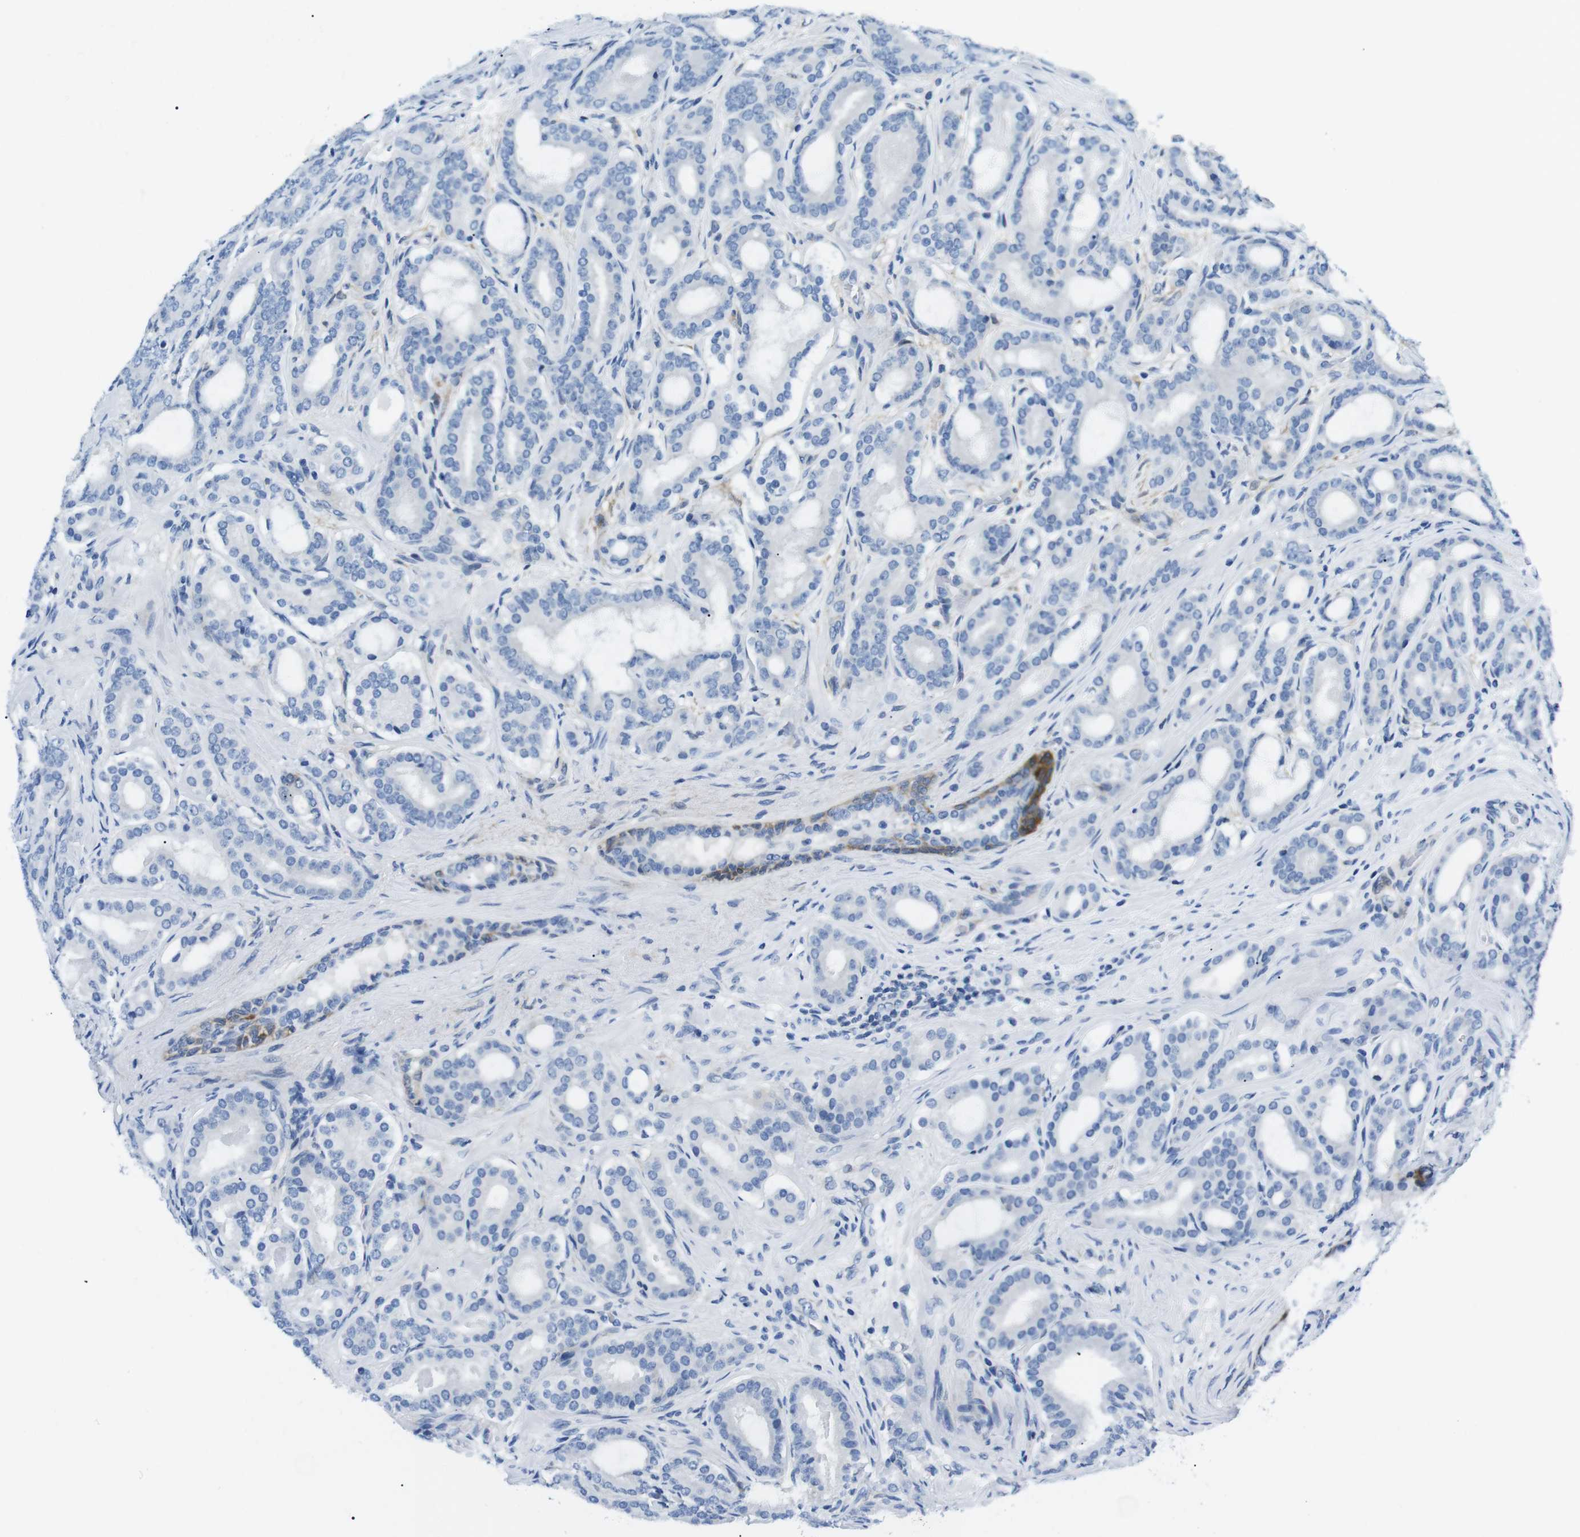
{"staining": {"intensity": "negative", "quantity": "none", "location": "none"}, "tissue": "prostate cancer", "cell_type": "Tumor cells", "image_type": "cancer", "snomed": [{"axis": "morphology", "description": "Adenocarcinoma, High grade"}, {"axis": "topography", "description": "Prostate"}], "caption": "Tumor cells are negative for protein expression in human prostate high-grade adenocarcinoma.", "gene": "PHLDA1", "patient": {"sex": "male", "age": 60}}